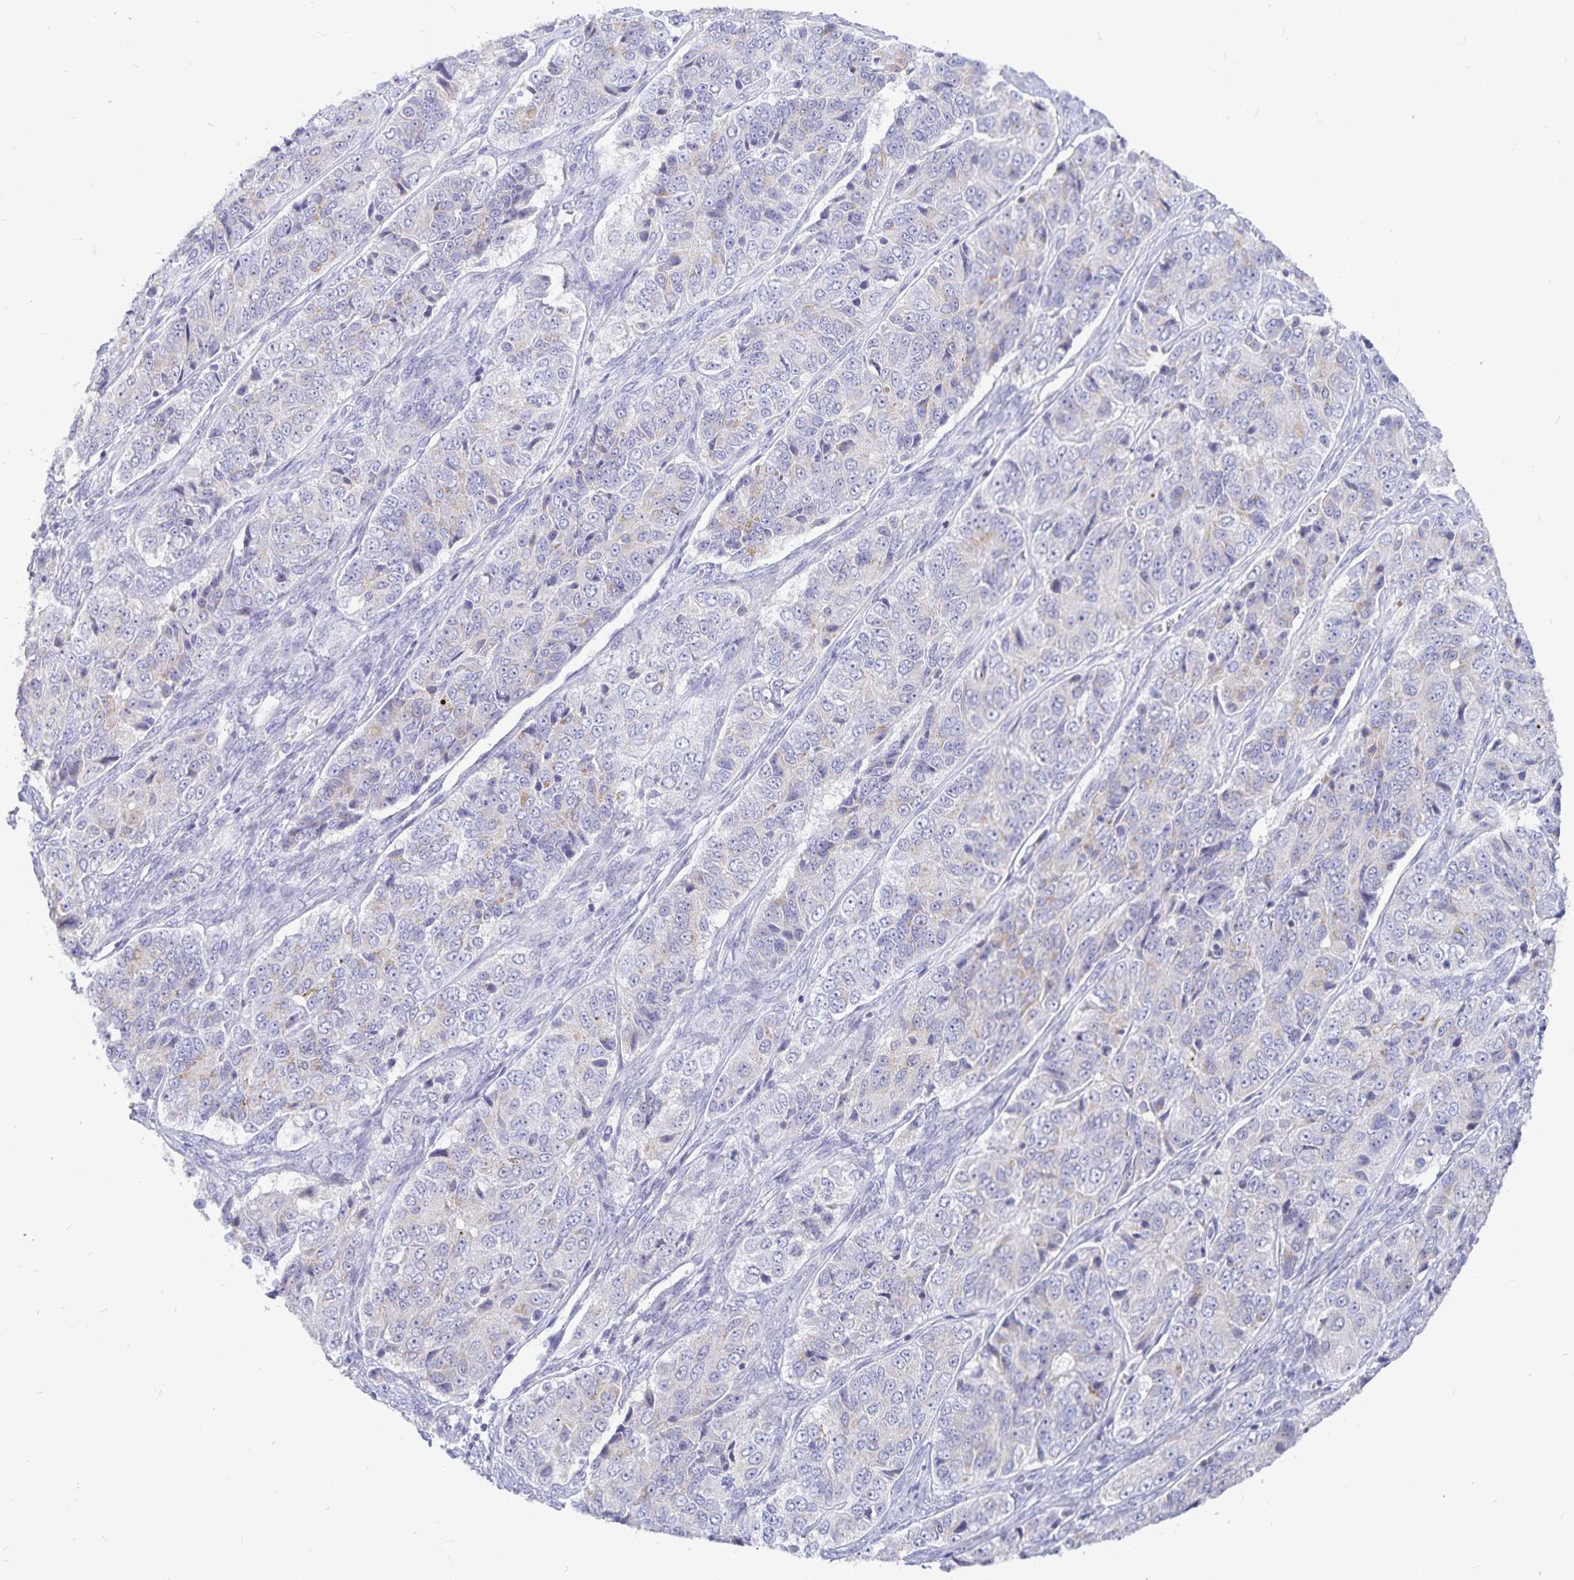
{"staining": {"intensity": "negative", "quantity": "none", "location": "none"}, "tissue": "ovarian cancer", "cell_type": "Tumor cells", "image_type": "cancer", "snomed": [{"axis": "morphology", "description": "Carcinoma, endometroid"}, {"axis": "topography", "description": "Ovary"}], "caption": "The immunohistochemistry (IHC) histopathology image has no significant staining in tumor cells of ovarian cancer (endometroid carcinoma) tissue.", "gene": "PKHD1", "patient": {"sex": "female", "age": 51}}